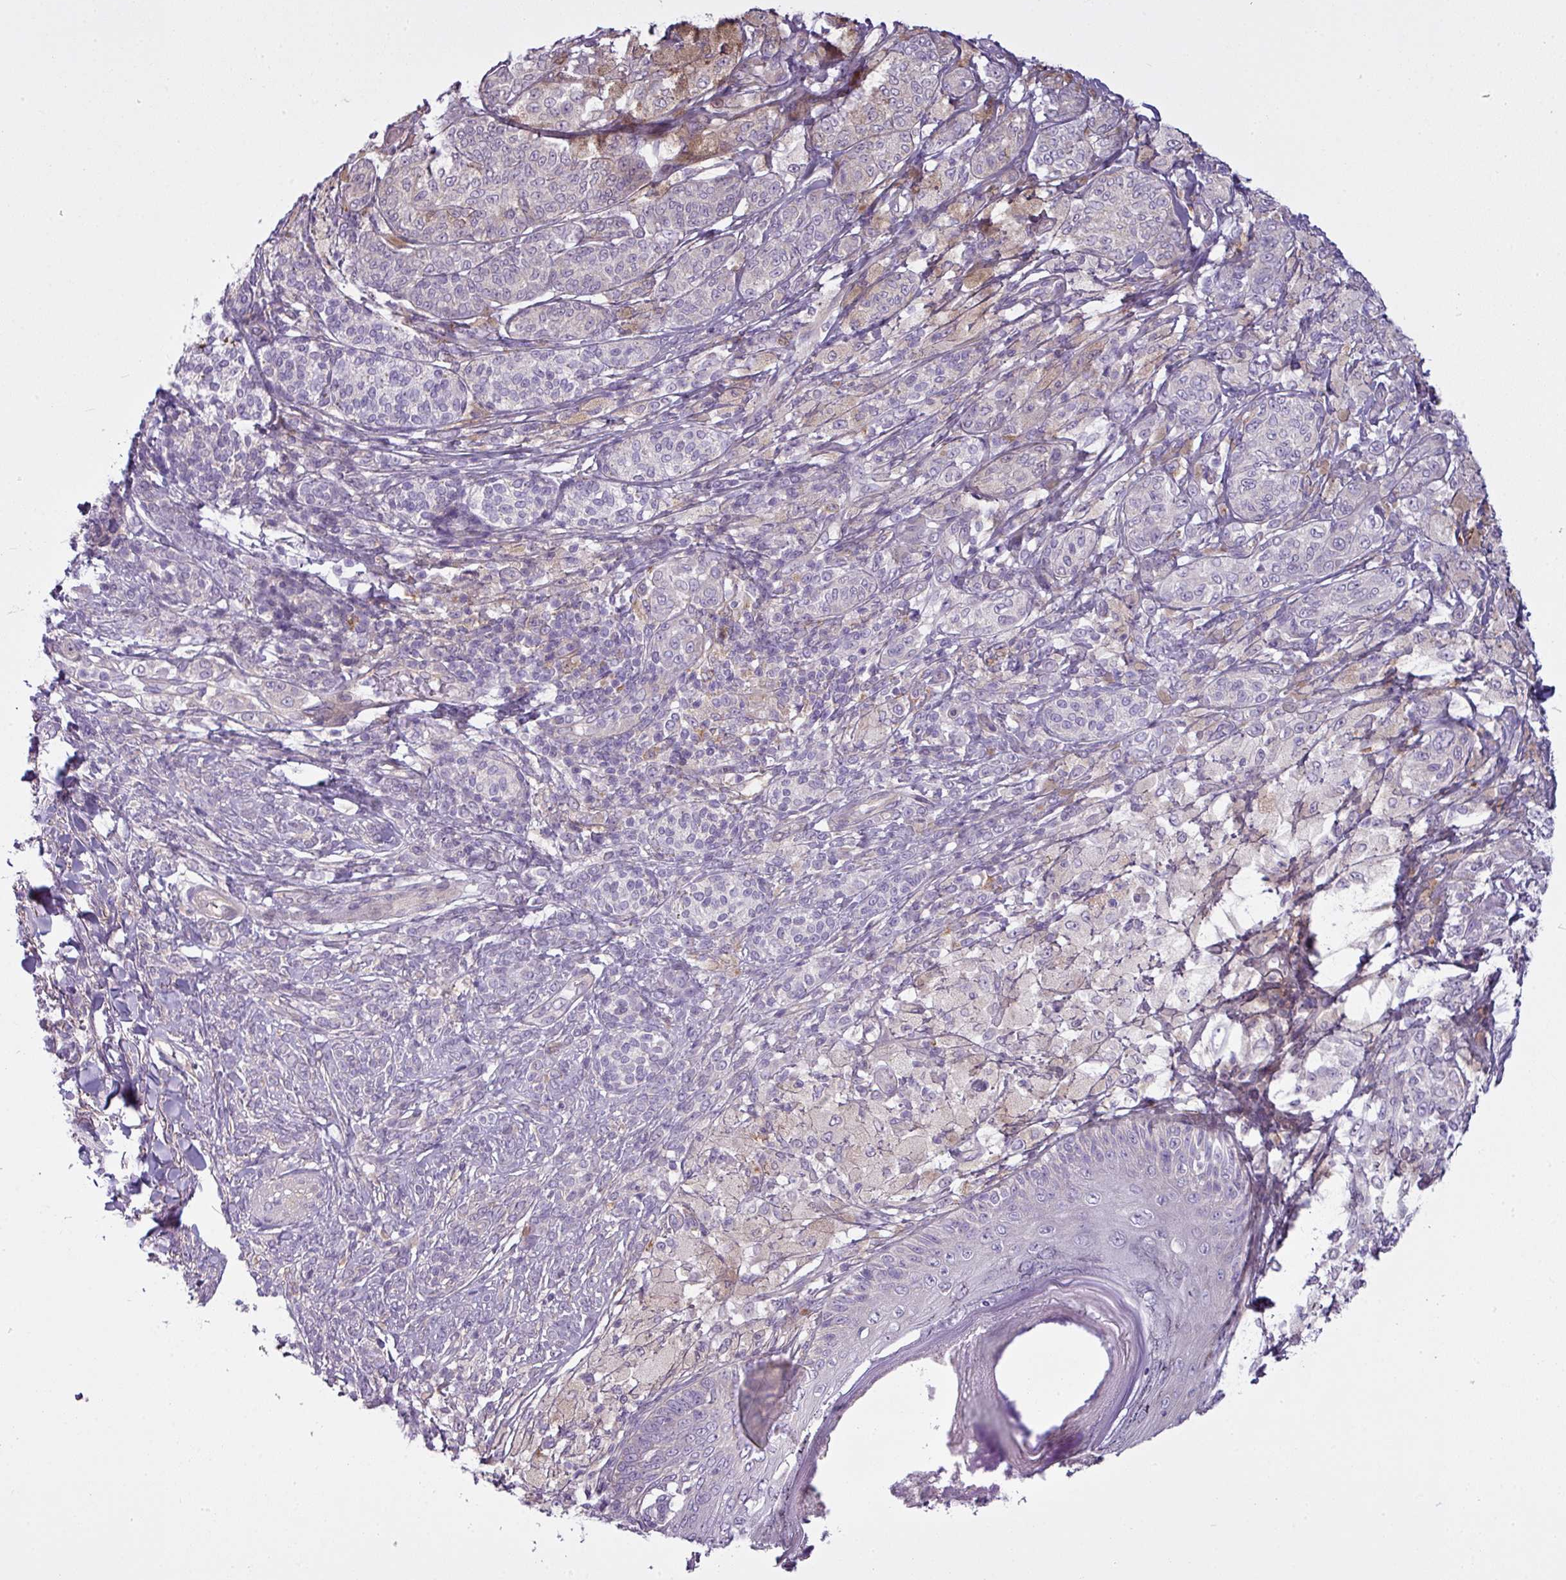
{"staining": {"intensity": "negative", "quantity": "none", "location": "none"}, "tissue": "melanoma", "cell_type": "Tumor cells", "image_type": "cancer", "snomed": [{"axis": "morphology", "description": "Malignant melanoma, NOS"}, {"axis": "topography", "description": "Skin"}], "caption": "Immunohistochemistry (IHC) micrograph of malignant melanoma stained for a protein (brown), which displays no positivity in tumor cells.", "gene": "CAMK2B", "patient": {"sex": "male", "age": 42}}